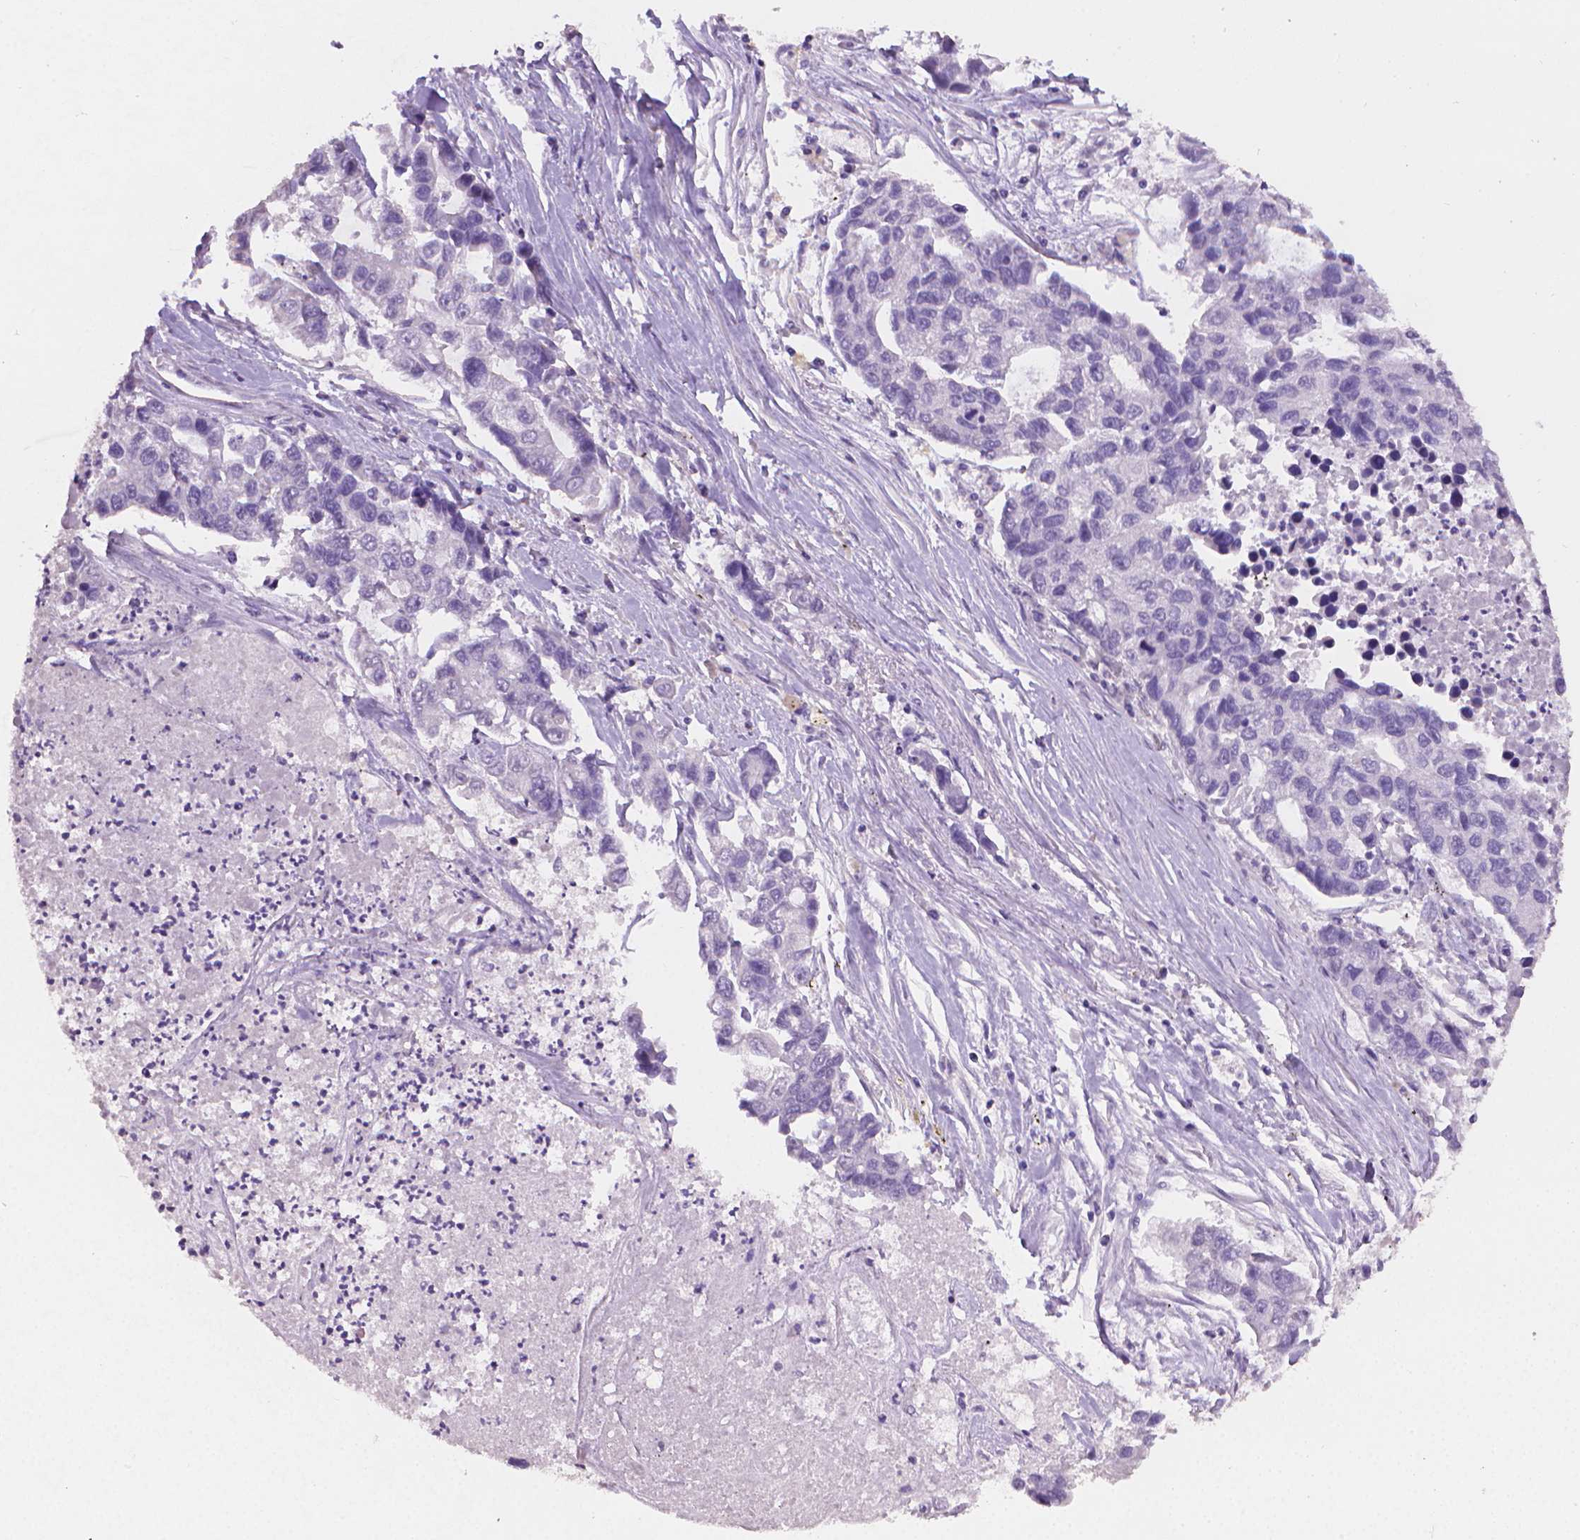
{"staining": {"intensity": "negative", "quantity": "none", "location": "none"}, "tissue": "lung cancer", "cell_type": "Tumor cells", "image_type": "cancer", "snomed": [{"axis": "morphology", "description": "Adenocarcinoma, NOS"}, {"axis": "topography", "description": "Bronchus"}, {"axis": "topography", "description": "Lung"}], "caption": "The immunohistochemistry (IHC) micrograph has no significant expression in tumor cells of lung cancer tissue.", "gene": "TNNI2", "patient": {"sex": "female", "age": 51}}